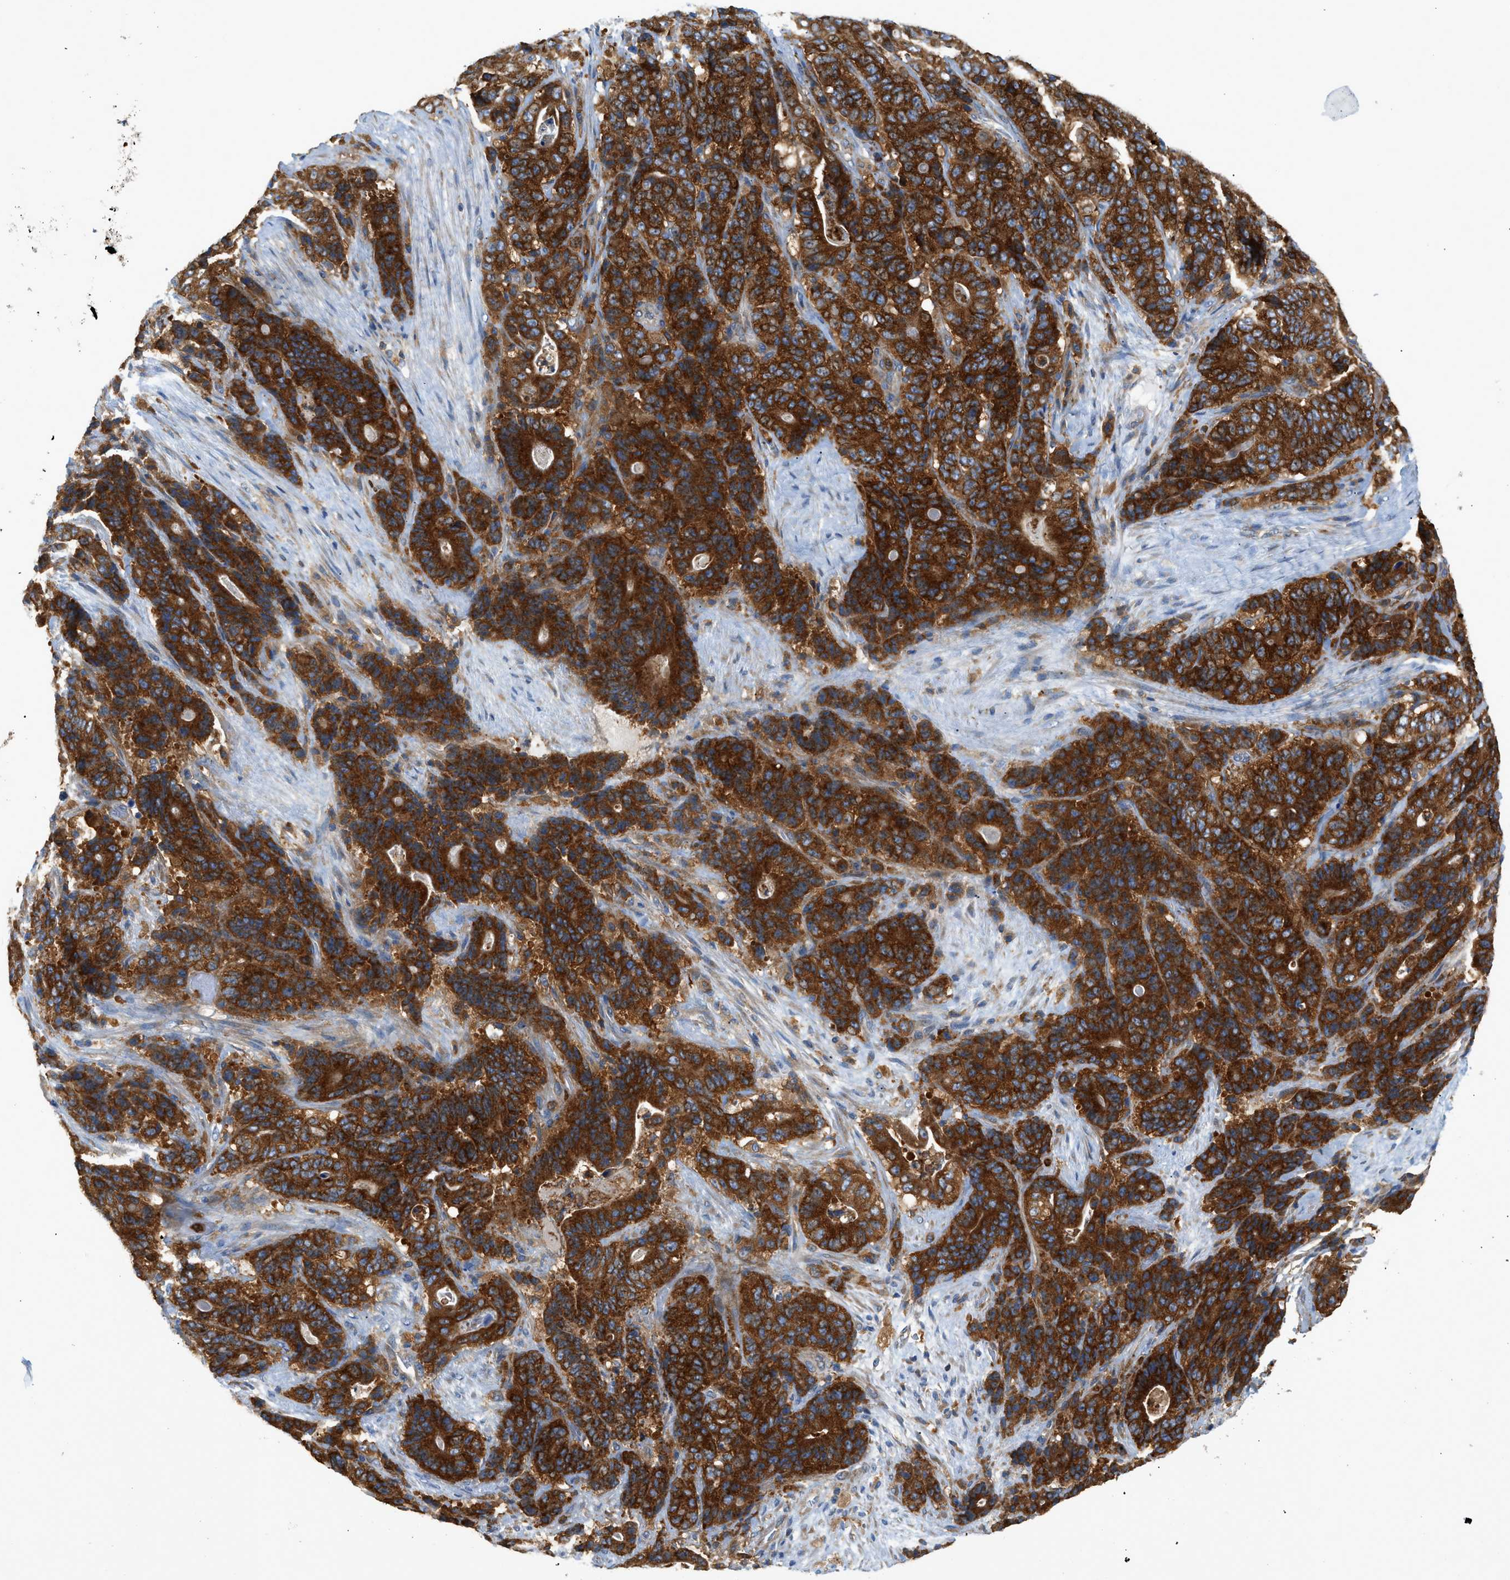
{"staining": {"intensity": "strong", "quantity": ">75%", "location": "cytoplasmic/membranous"}, "tissue": "stomach cancer", "cell_type": "Tumor cells", "image_type": "cancer", "snomed": [{"axis": "morphology", "description": "Adenocarcinoma, NOS"}, {"axis": "topography", "description": "Stomach"}], "caption": "Tumor cells demonstrate strong cytoplasmic/membranous staining in approximately >75% of cells in stomach adenocarcinoma. The staining is performed using DAB (3,3'-diaminobenzidine) brown chromogen to label protein expression. The nuclei are counter-stained blue using hematoxylin.", "gene": "GPAT4", "patient": {"sex": "female", "age": 73}}